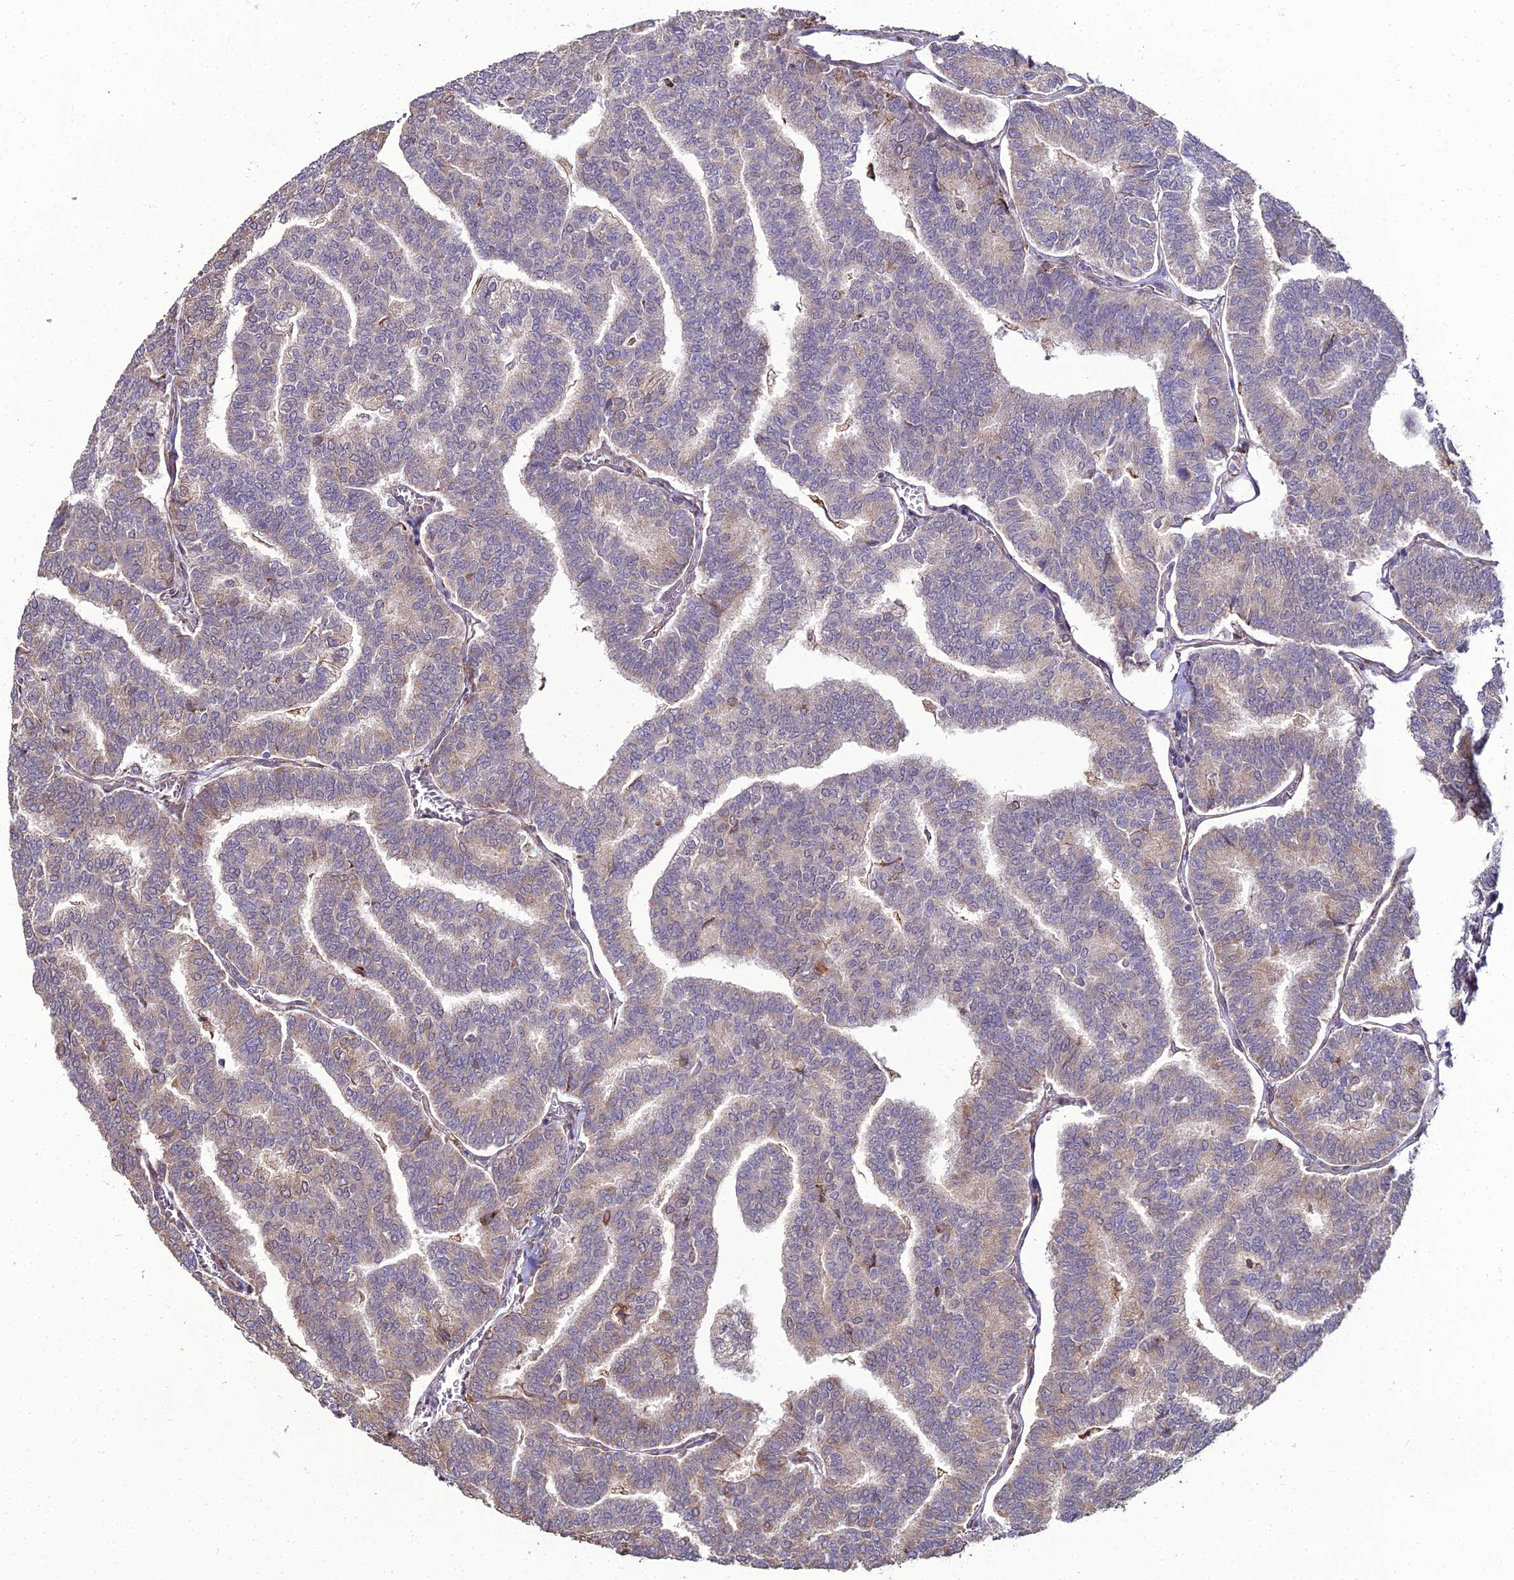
{"staining": {"intensity": "weak", "quantity": "25%-75%", "location": "cytoplasmic/membranous"}, "tissue": "thyroid cancer", "cell_type": "Tumor cells", "image_type": "cancer", "snomed": [{"axis": "morphology", "description": "Papillary adenocarcinoma, NOS"}, {"axis": "topography", "description": "Thyroid gland"}], "caption": "Immunohistochemical staining of human thyroid cancer (papillary adenocarcinoma) shows weak cytoplasmic/membranous protein staining in approximately 25%-75% of tumor cells. The protein of interest is shown in brown color, while the nuclei are stained blue.", "gene": "TROAP", "patient": {"sex": "female", "age": 35}}